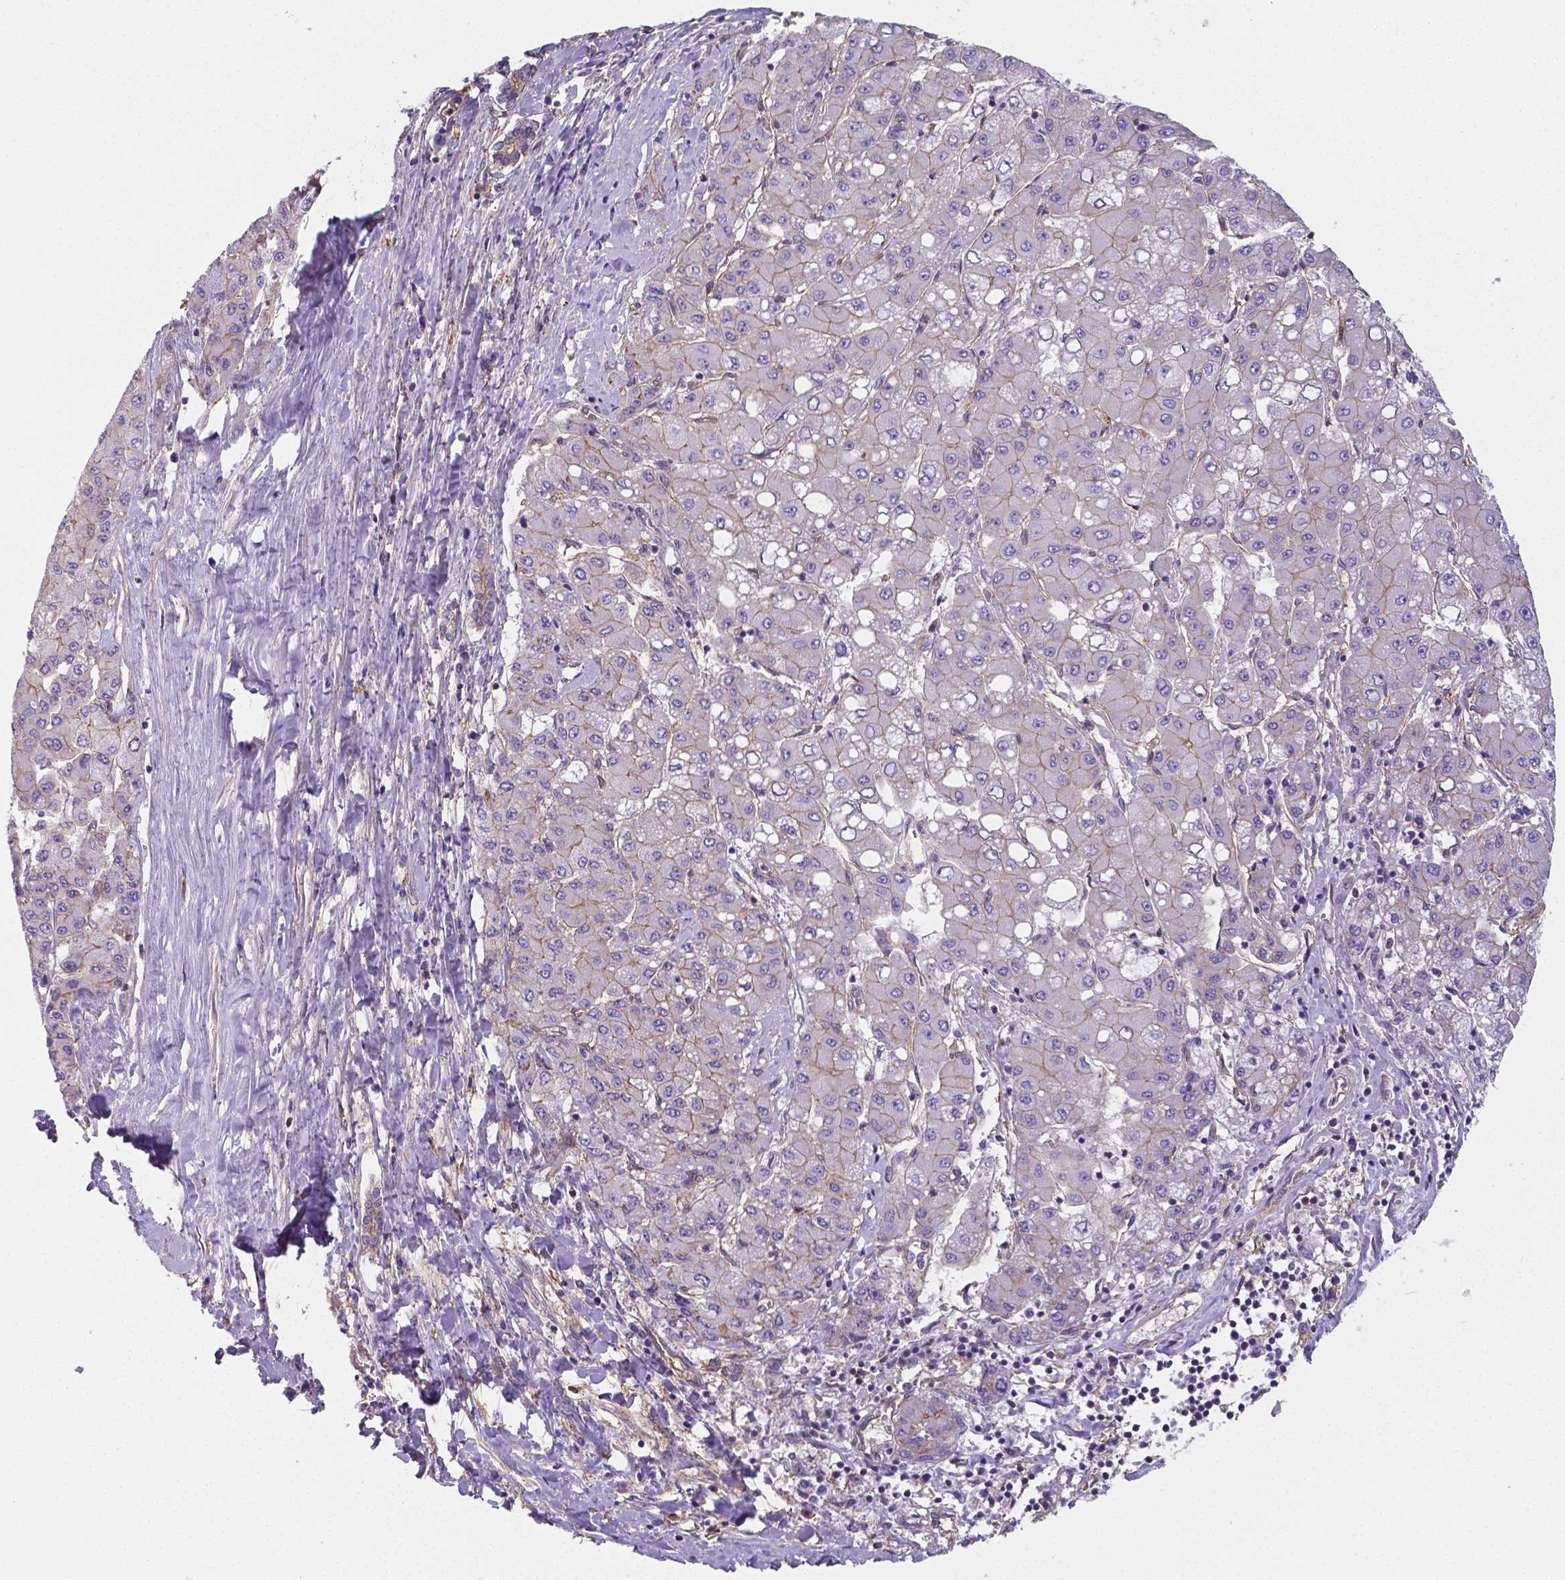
{"staining": {"intensity": "weak", "quantity": "25%-75%", "location": "cytoplasmic/membranous"}, "tissue": "liver cancer", "cell_type": "Tumor cells", "image_type": "cancer", "snomed": [{"axis": "morphology", "description": "Carcinoma, Hepatocellular, NOS"}, {"axis": "topography", "description": "Liver"}], "caption": "Immunohistochemical staining of liver cancer (hepatocellular carcinoma) demonstrates low levels of weak cytoplasmic/membranous protein positivity in about 25%-75% of tumor cells.", "gene": "CRMP1", "patient": {"sex": "male", "age": 40}}